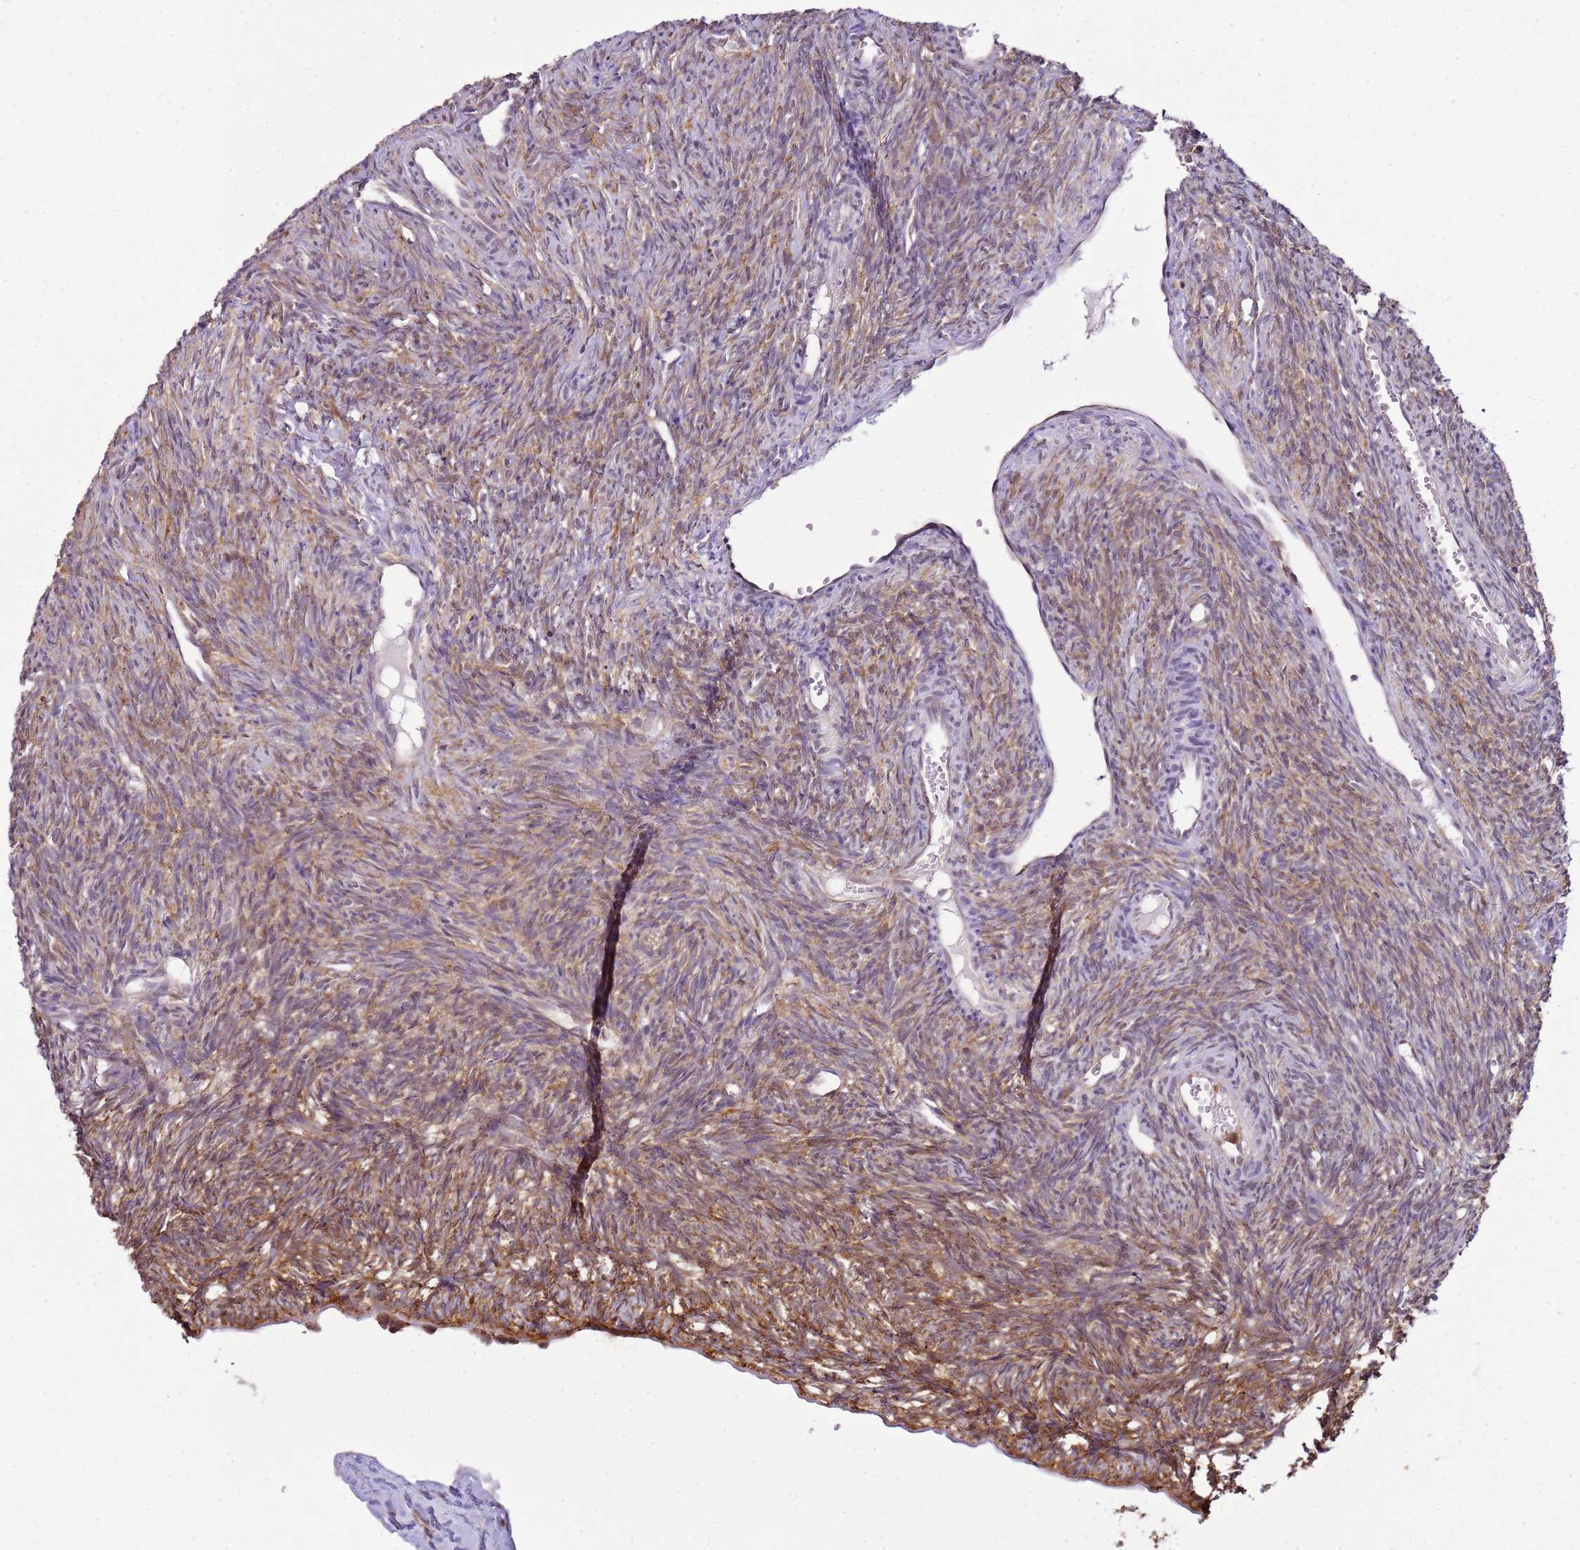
{"staining": {"intensity": "moderate", "quantity": ">75%", "location": "cytoplasmic/membranous"}, "tissue": "ovary", "cell_type": "Ovarian stroma cells", "image_type": "normal", "snomed": [{"axis": "morphology", "description": "Normal tissue, NOS"}, {"axis": "topography", "description": "Ovary"}], "caption": "An IHC image of benign tissue is shown. Protein staining in brown highlights moderate cytoplasmic/membranous positivity in ovary within ovarian stroma cells. (DAB IHC, brown staining for protein, blue staining for nuclei).", "gene": "GABRE", "patient": {"sex": "female", "age": 51}}